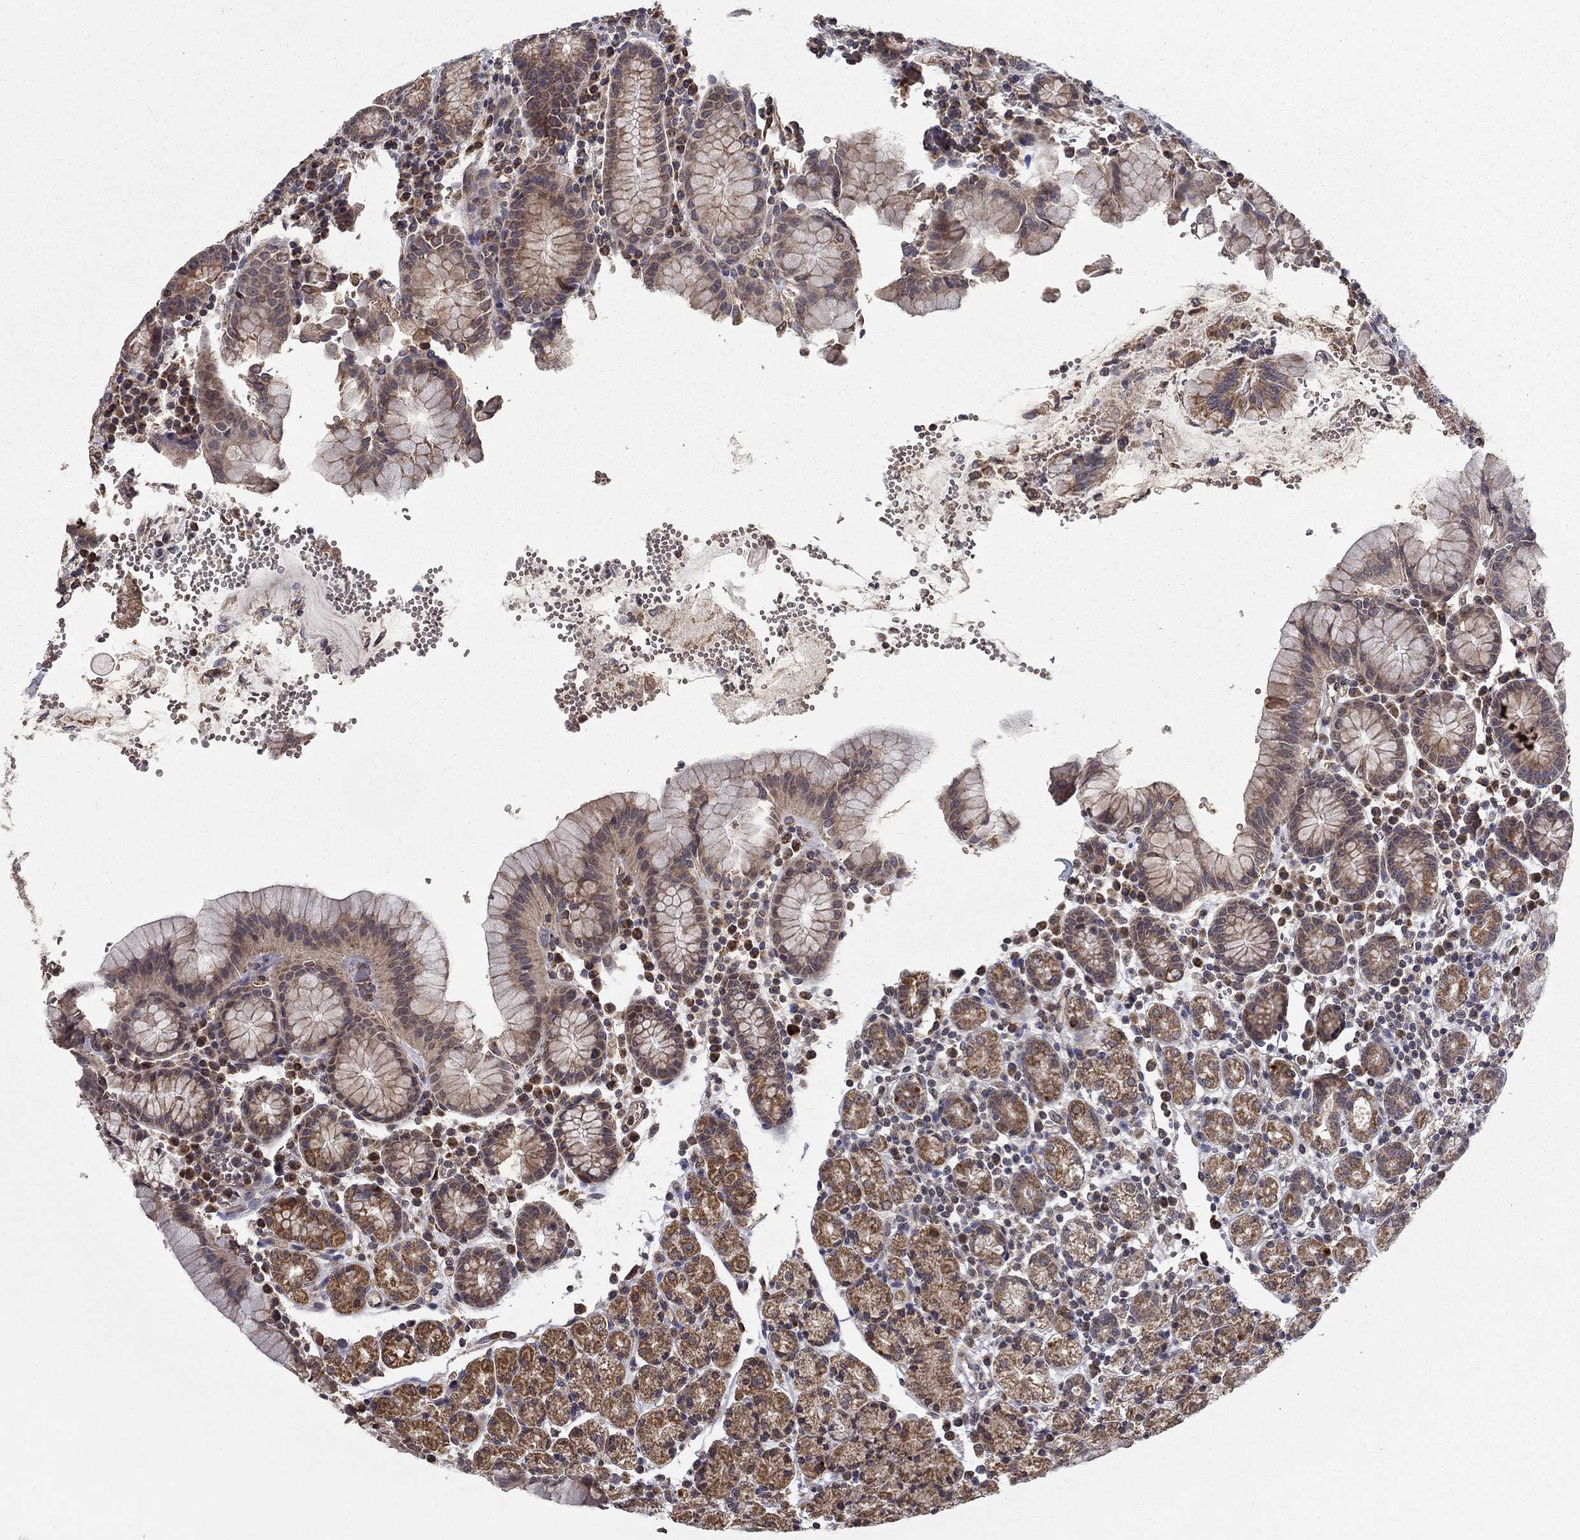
{"staining": {"intensity": "moderate", "quantity": "25%-75%", "location": "cytoplasmic/membranous"}, "tissue": "stomach", "cell_type": "Glandular cells", "image_type": "normal", "snomed": [{"axis": "morphology", "description": "Normal tissue, NOS"}, {"axis": "topography", "description": "Stomach, upper"}, {"axis": "topography", "description": "Stomach"}], "caption": "Protein staining by IHC shows moderate cytoplasmic/membranous positivity in about 25%-75% of glandular cells in benign stomach. (DAB (3,3'-diaminobenzidine) = brown stain, brightfield microscopy at high magnification).", "gene": "SLC2A13", "patient": {"sex": "male", "age": 62}}